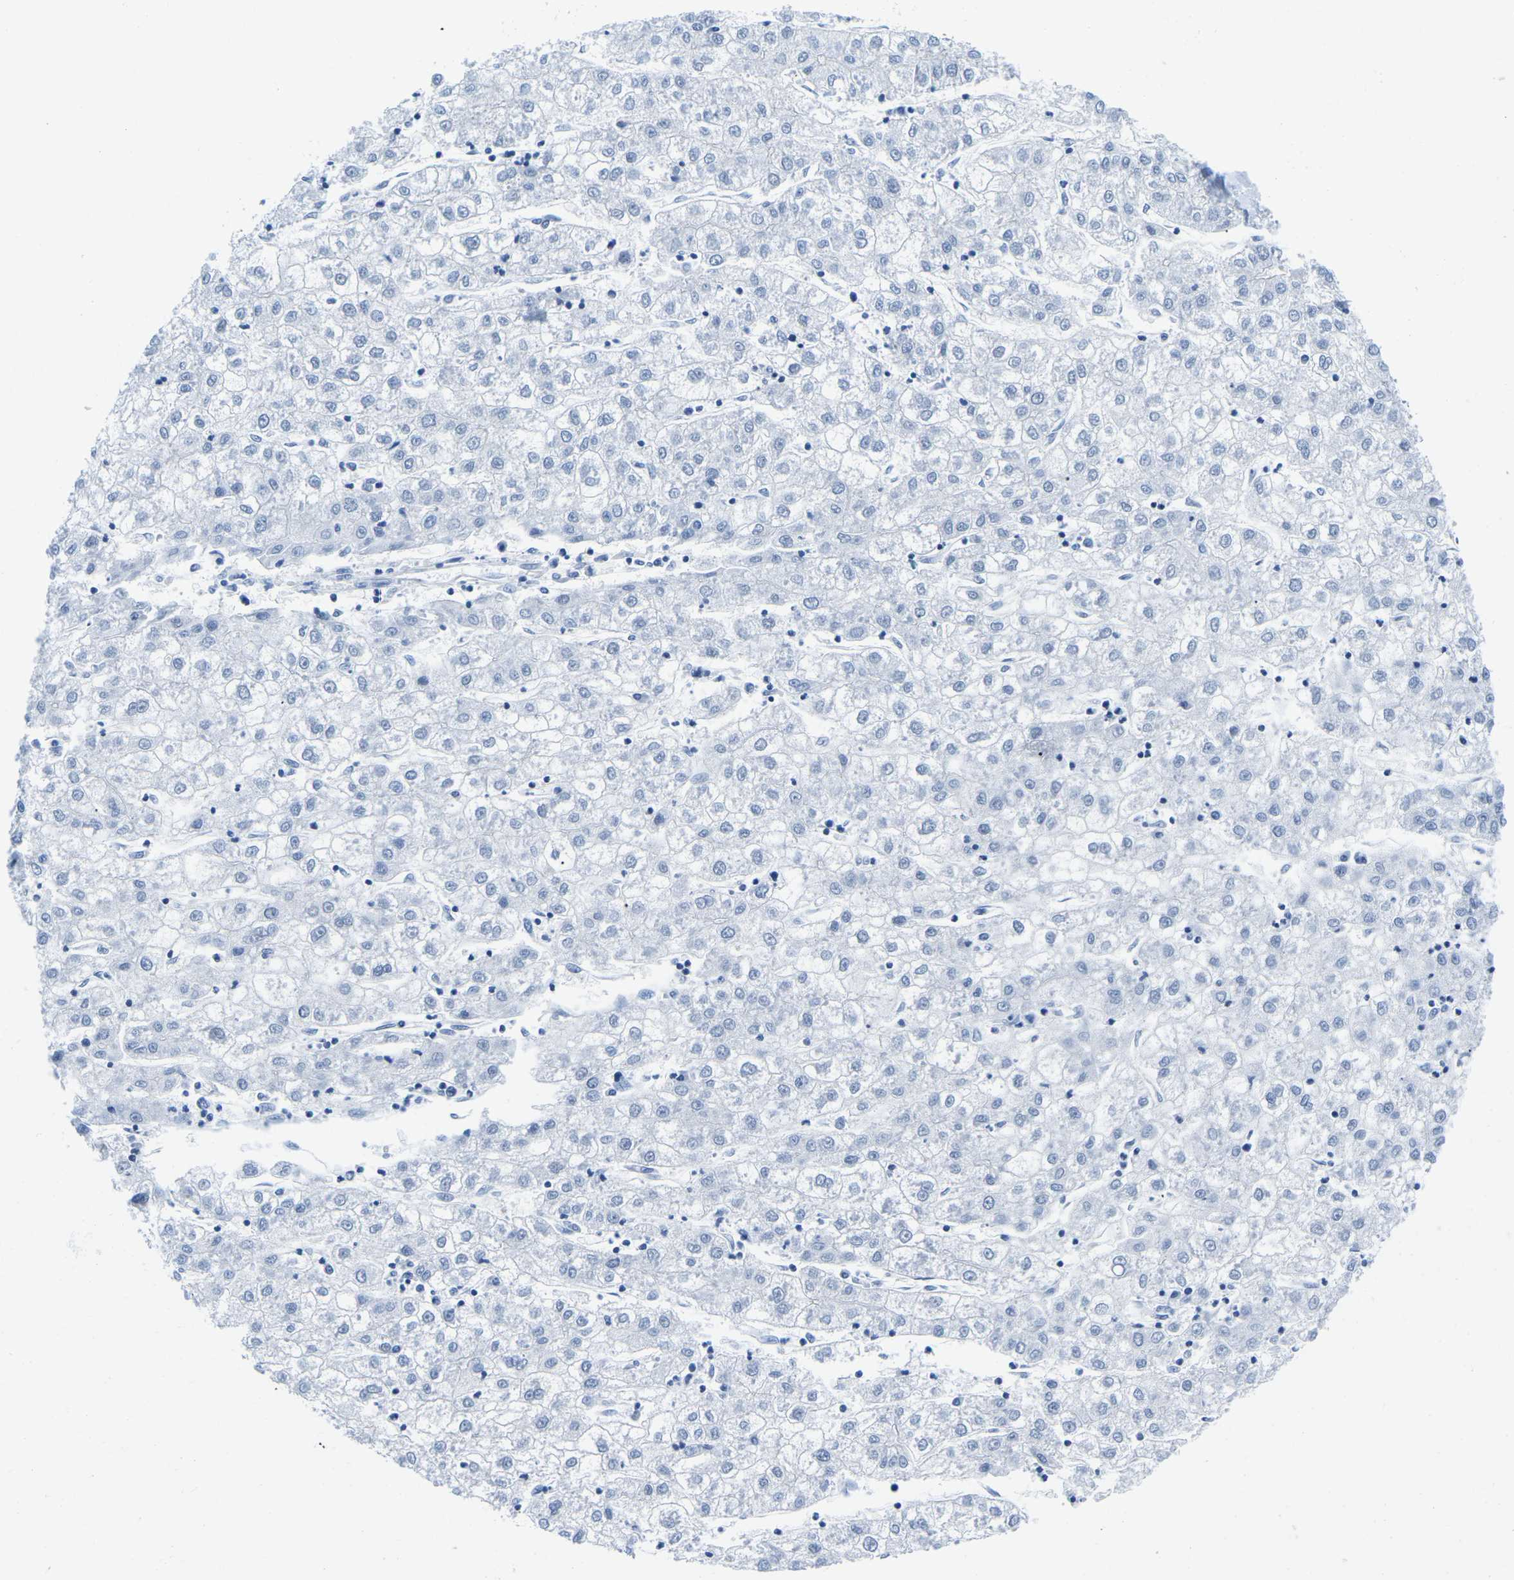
{"staining": {"intensity": "negative", "quantity": "none", "location": "none"}, "tissue": "liver cancer", "cell_type": "Tumor cells", "image_type": "cancer", "snomed": [{"axis": "morphology", "description": "Carcinoma, Hepatocellular, NOS"}, {"axis": "topography", "description": "Liver"}], "caption": "A photomicrograph of human liver cancer is negative for staining in tumor cells.", "gene": "UBA7", "patient": {"sex": "male", "age": 72}}